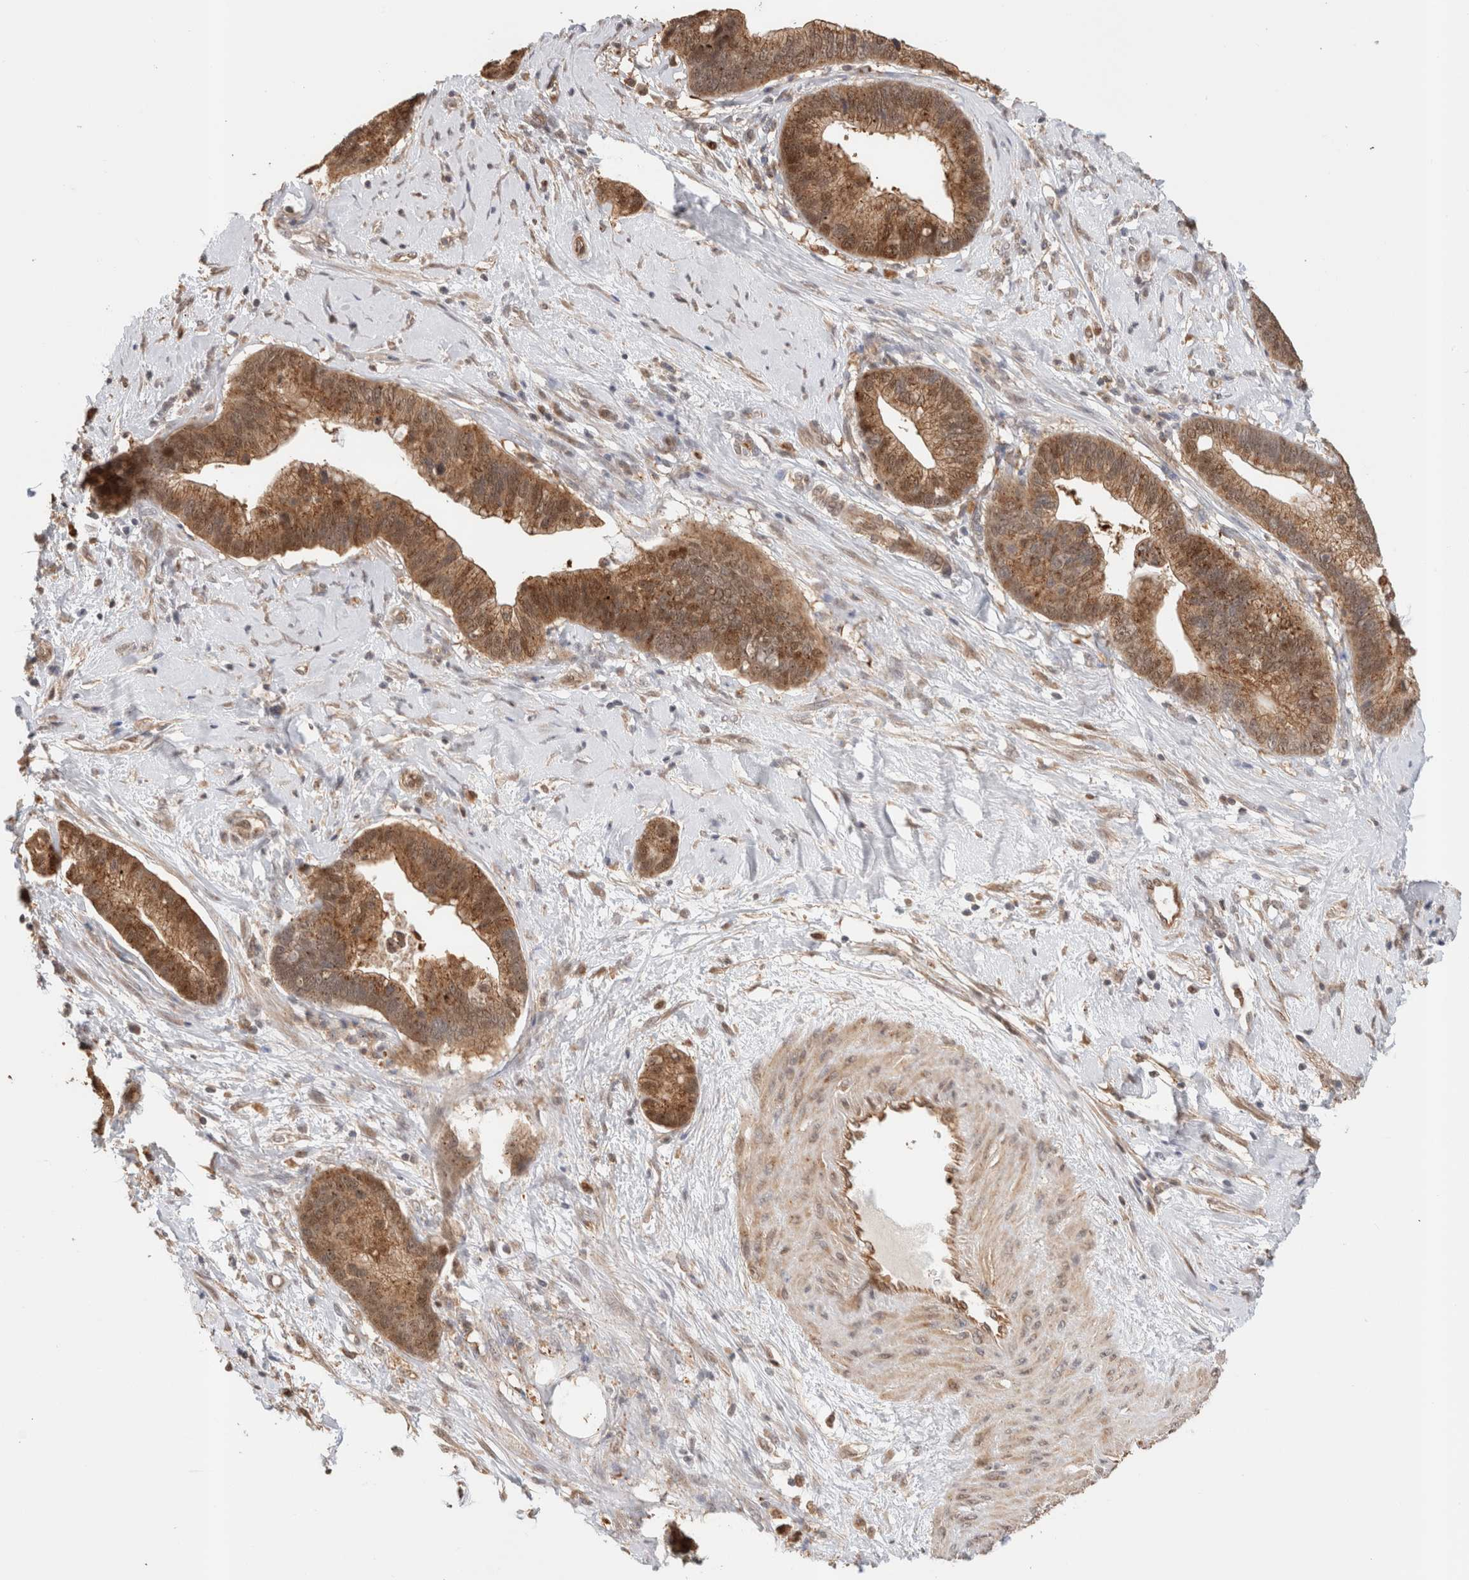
{"staining": {"intensity": "moderate", "quantity": ">75%", "location": "cytoplasmic/membranous"}, "tissue": "cervical cancer", "cell_type": "Tumor cells", "image_type": "cancer", "snomed": [{"axis": "morphology", "description": "Adenocarcinoma, NOS"}, {"axis": "topography", "description": "Cervix"}], "caption": "Cervical adenocarcinoma stained with DAB (3,3'-diaminobenzidine) immunohistochemistry (IHC) shows medium levels of moderate cytoplasmic/membranous expression in about >75% of tumor cells.", "gene": "OTUD6B", "patient": {"sex": "female", "age": 44}}